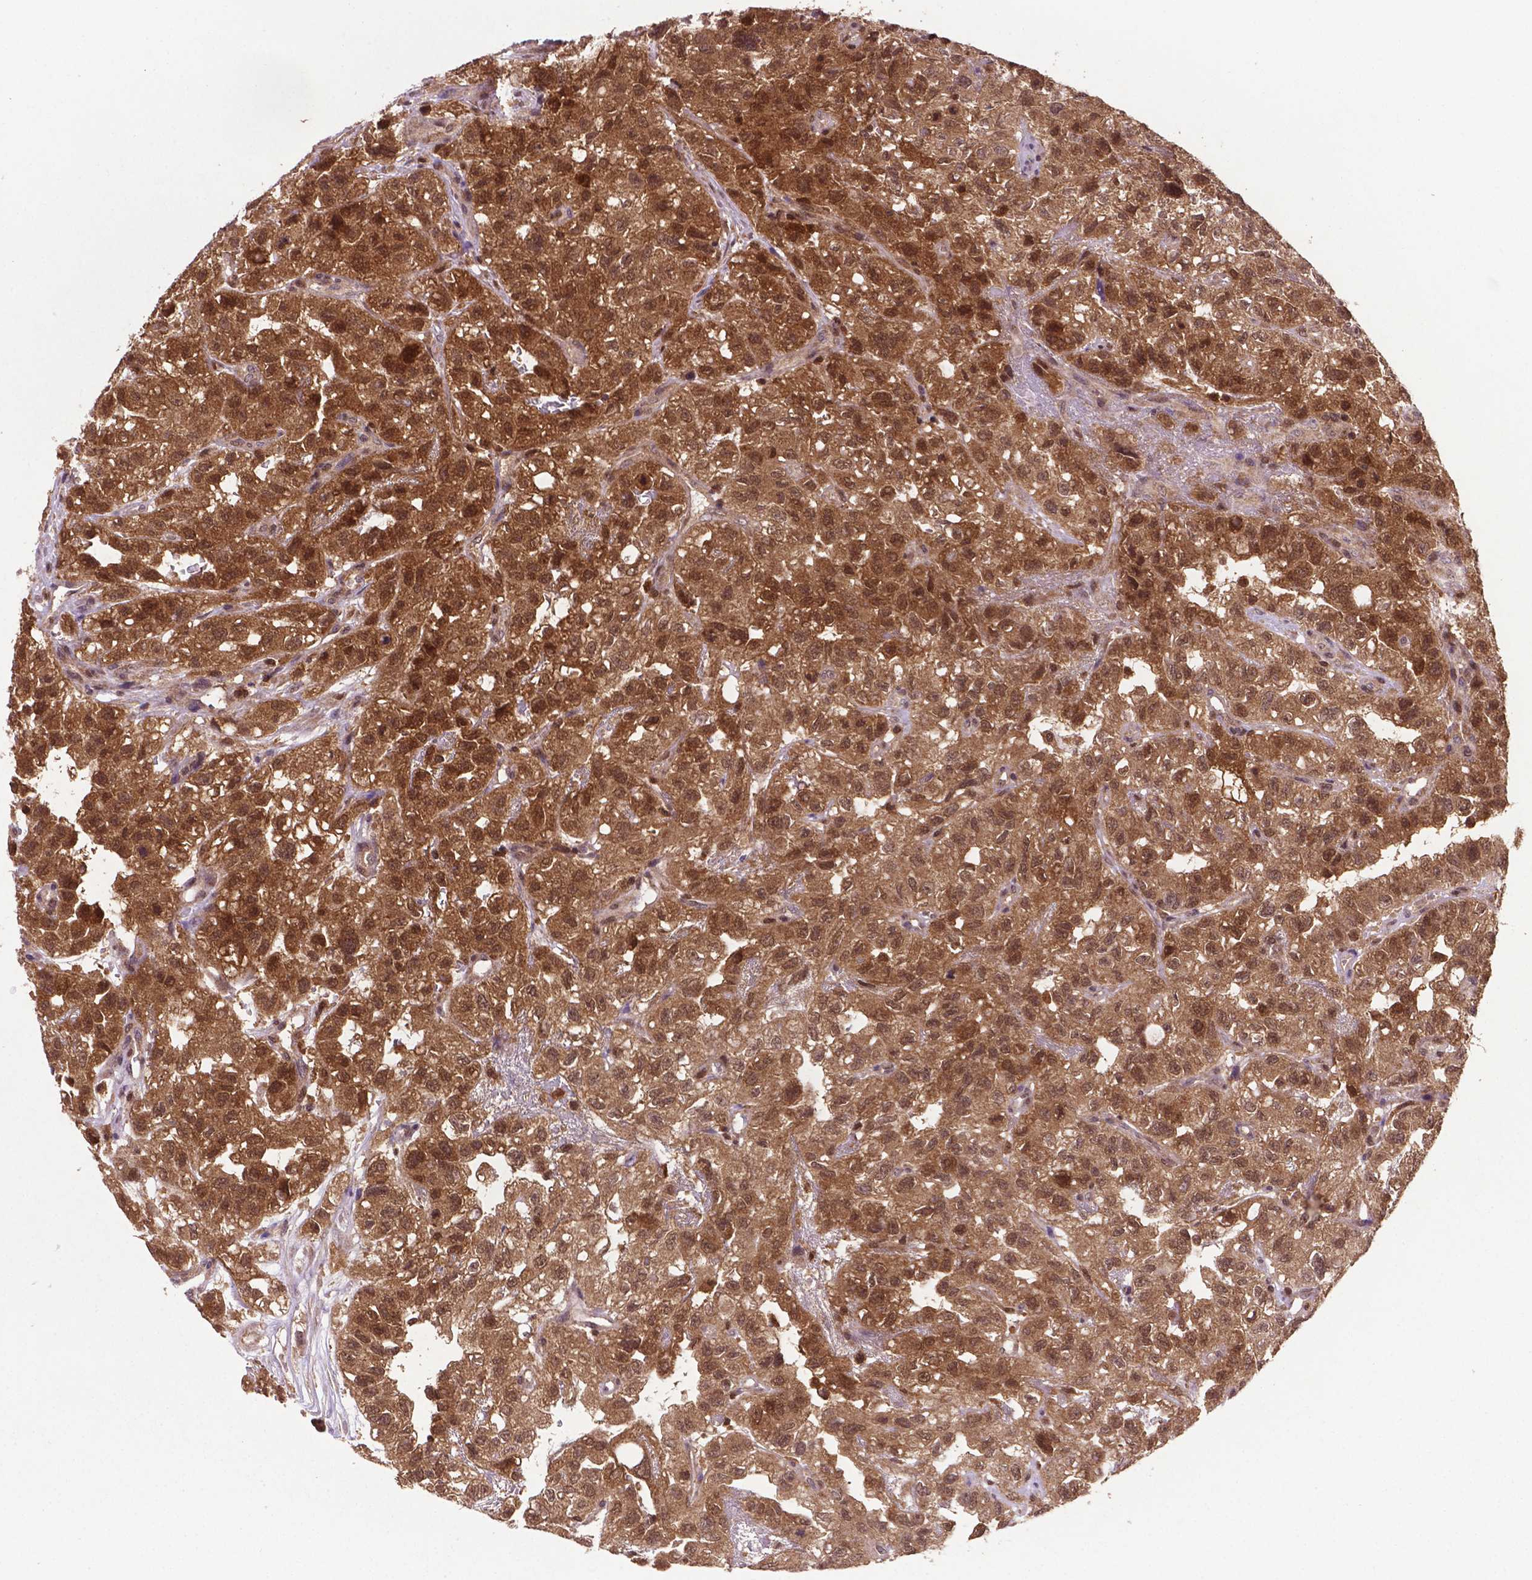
{"staining": {"intensity": "moderate", "quantity": ">75%", "location": "cytoplasmic/membranous,nuclear"}, "tissue": "renal cancer", "cell_type": "Tumor cells", "image_type": "cancer", "snomed": [{"axis": "morphology", "description": "Adenocarcinoma, NOS"}, {"axis": "topography", "description": "Kidney"}], "caption": "Renal adenocarcinoma was stained to show a protein in brown. There is medium levels of moderate cytoplasmic/membranous and nuclear positivity in about >75% of tumor cells.", "gene": "UBE2L6", "patient": {"sex": "male", "age": 64}}